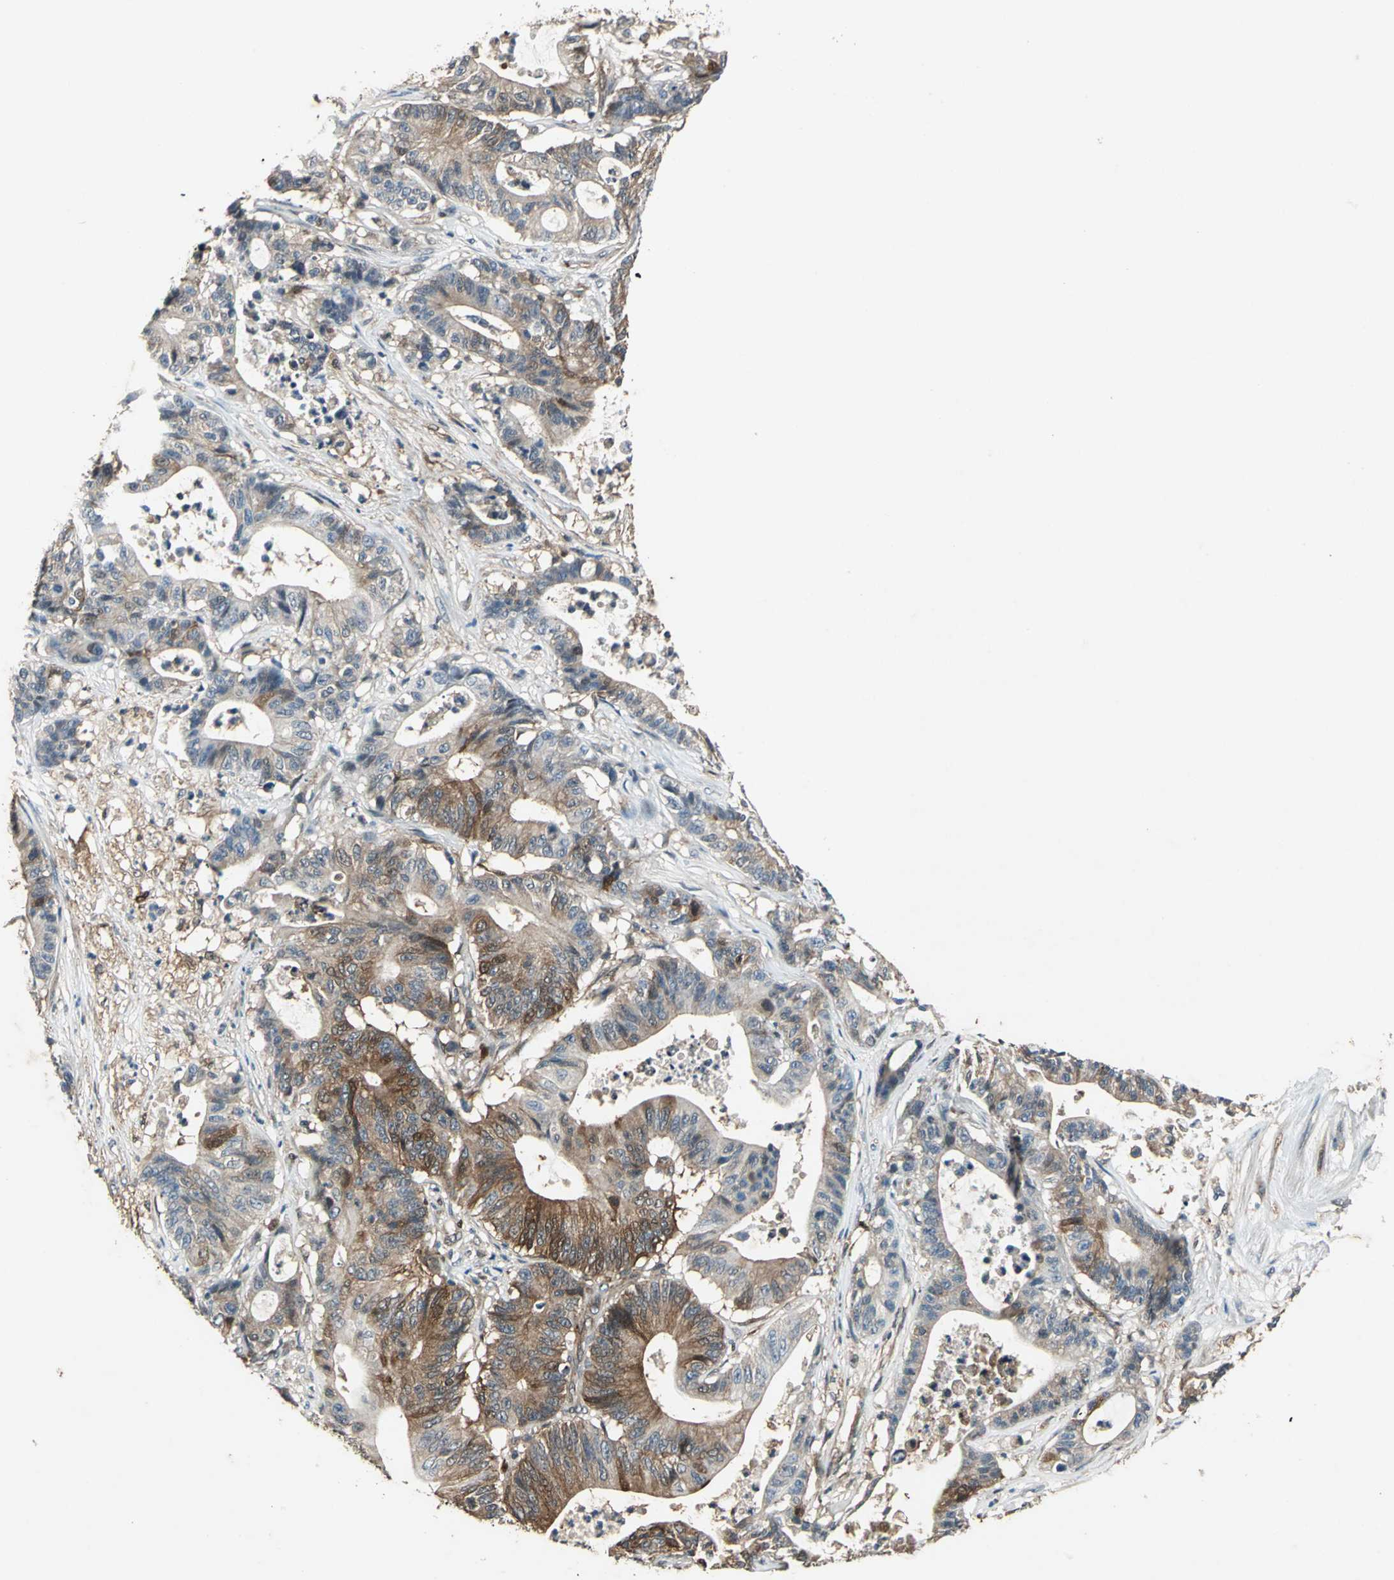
{"staining": {"intensity": "moderate", "quantity": ">75%", "location": "cytoplasmic/membranous"}, "tissue": "colorectal cancer", "cell_type": "Tumor cells", "image_type": "cancer", "snomed": [{"axis": "morphology", "description": "Adenocarcinoma, NOS"}, {"axis": "topography", "description": "Colon"}], "caption": "Colorectal cancer stained for a protein (brown) reveals moderate cytoplasmic/membranous positive positivity in about >75% of tumor cells.", "gene": "RRM2B", "patient": {"sex": "female", "age": 84}}